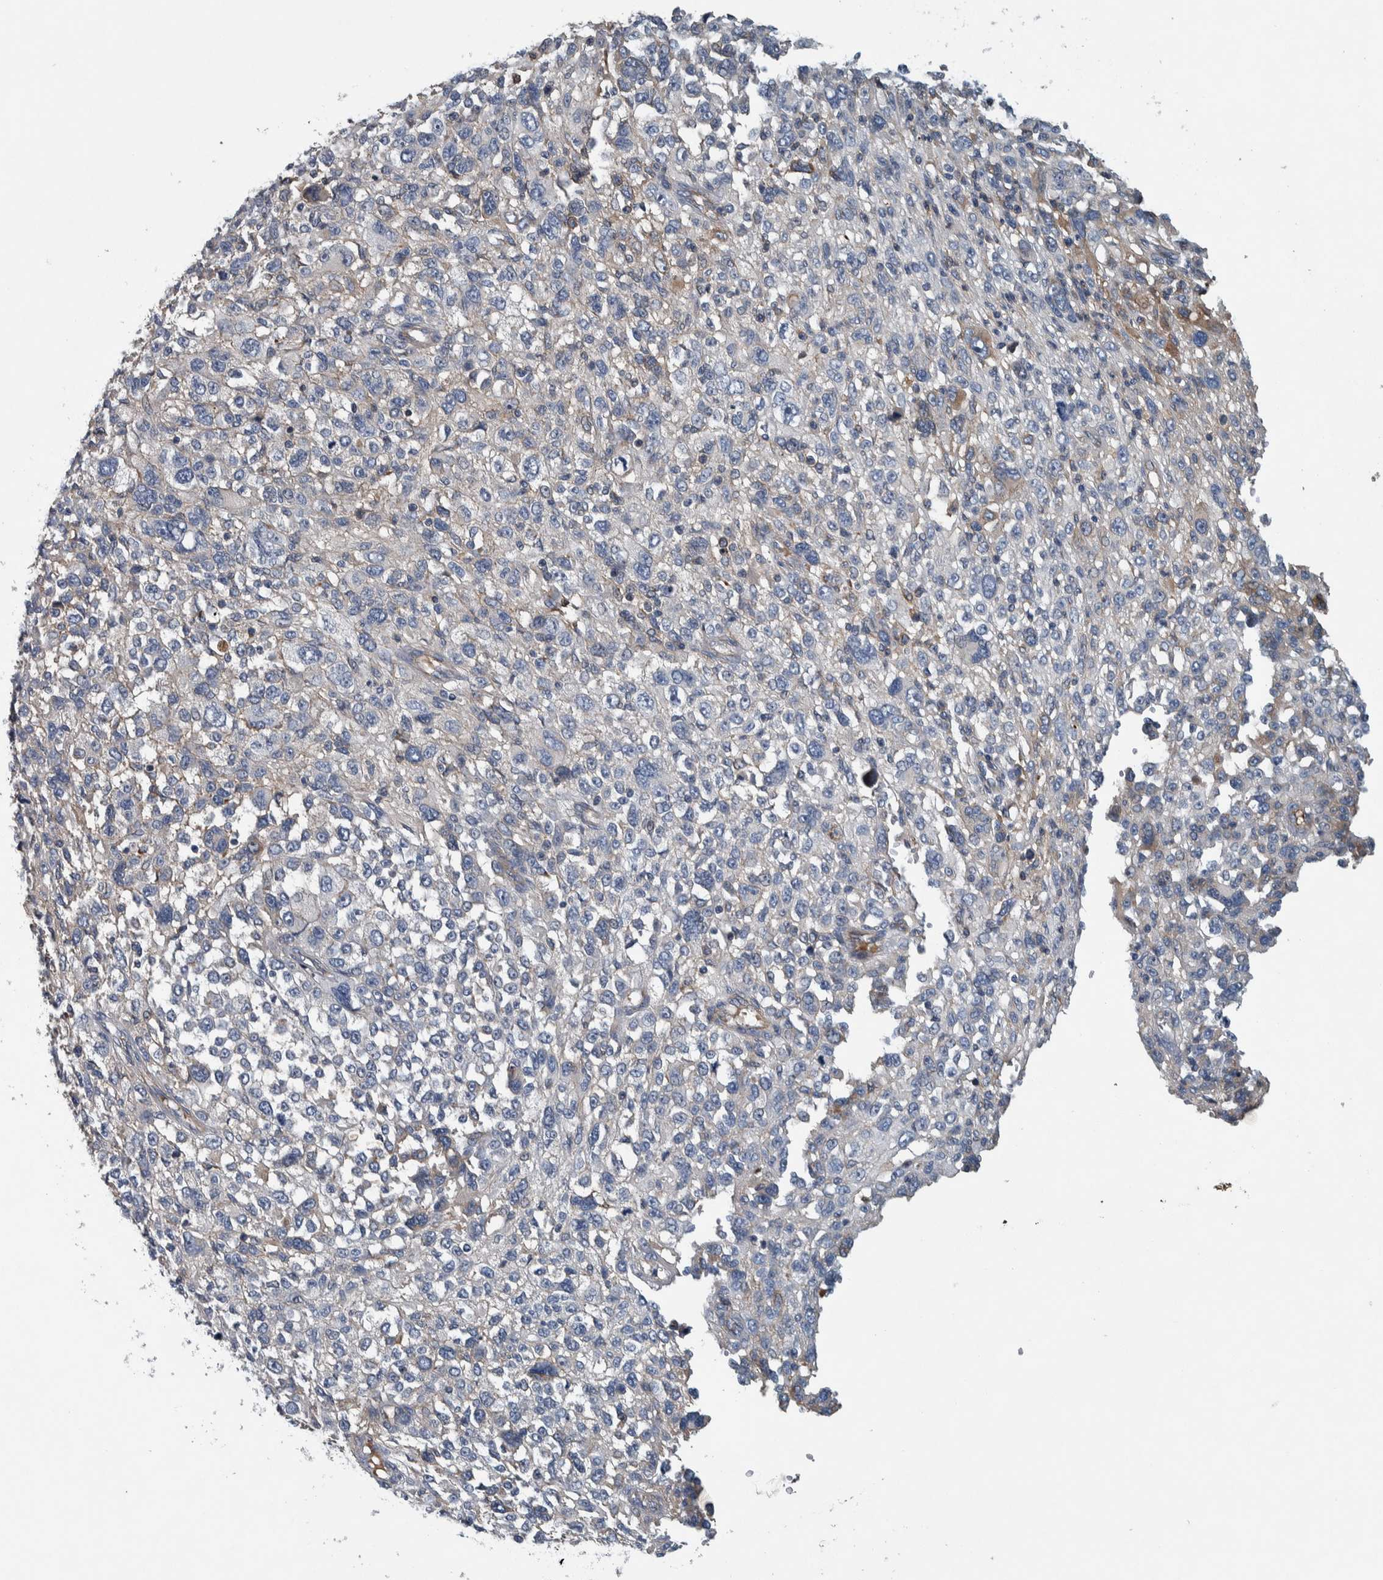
{"staining": {"intensity": "negative", "quantity": "none", "location": "none"}, "tissue": "melanoma", "cell_type": "Tumor cells", "image_type": "cancer", "snomed": [{"axis": "morphology", "description": "Malignant melanoma, NOS"}, {"axis": "topography", "description": "Skin"}], "caption": "IHC photomicrograph of human melanoma stained for a protein (brown), which shows no expression in tumor cells. (DAB (3,3'-diaminobenzidine) immunohistochemistry (IHC) visualized using brightfield microscopy, high magnification).", "gene": "SERPINC1", "patient": {"sex": "female", "age": 55}}